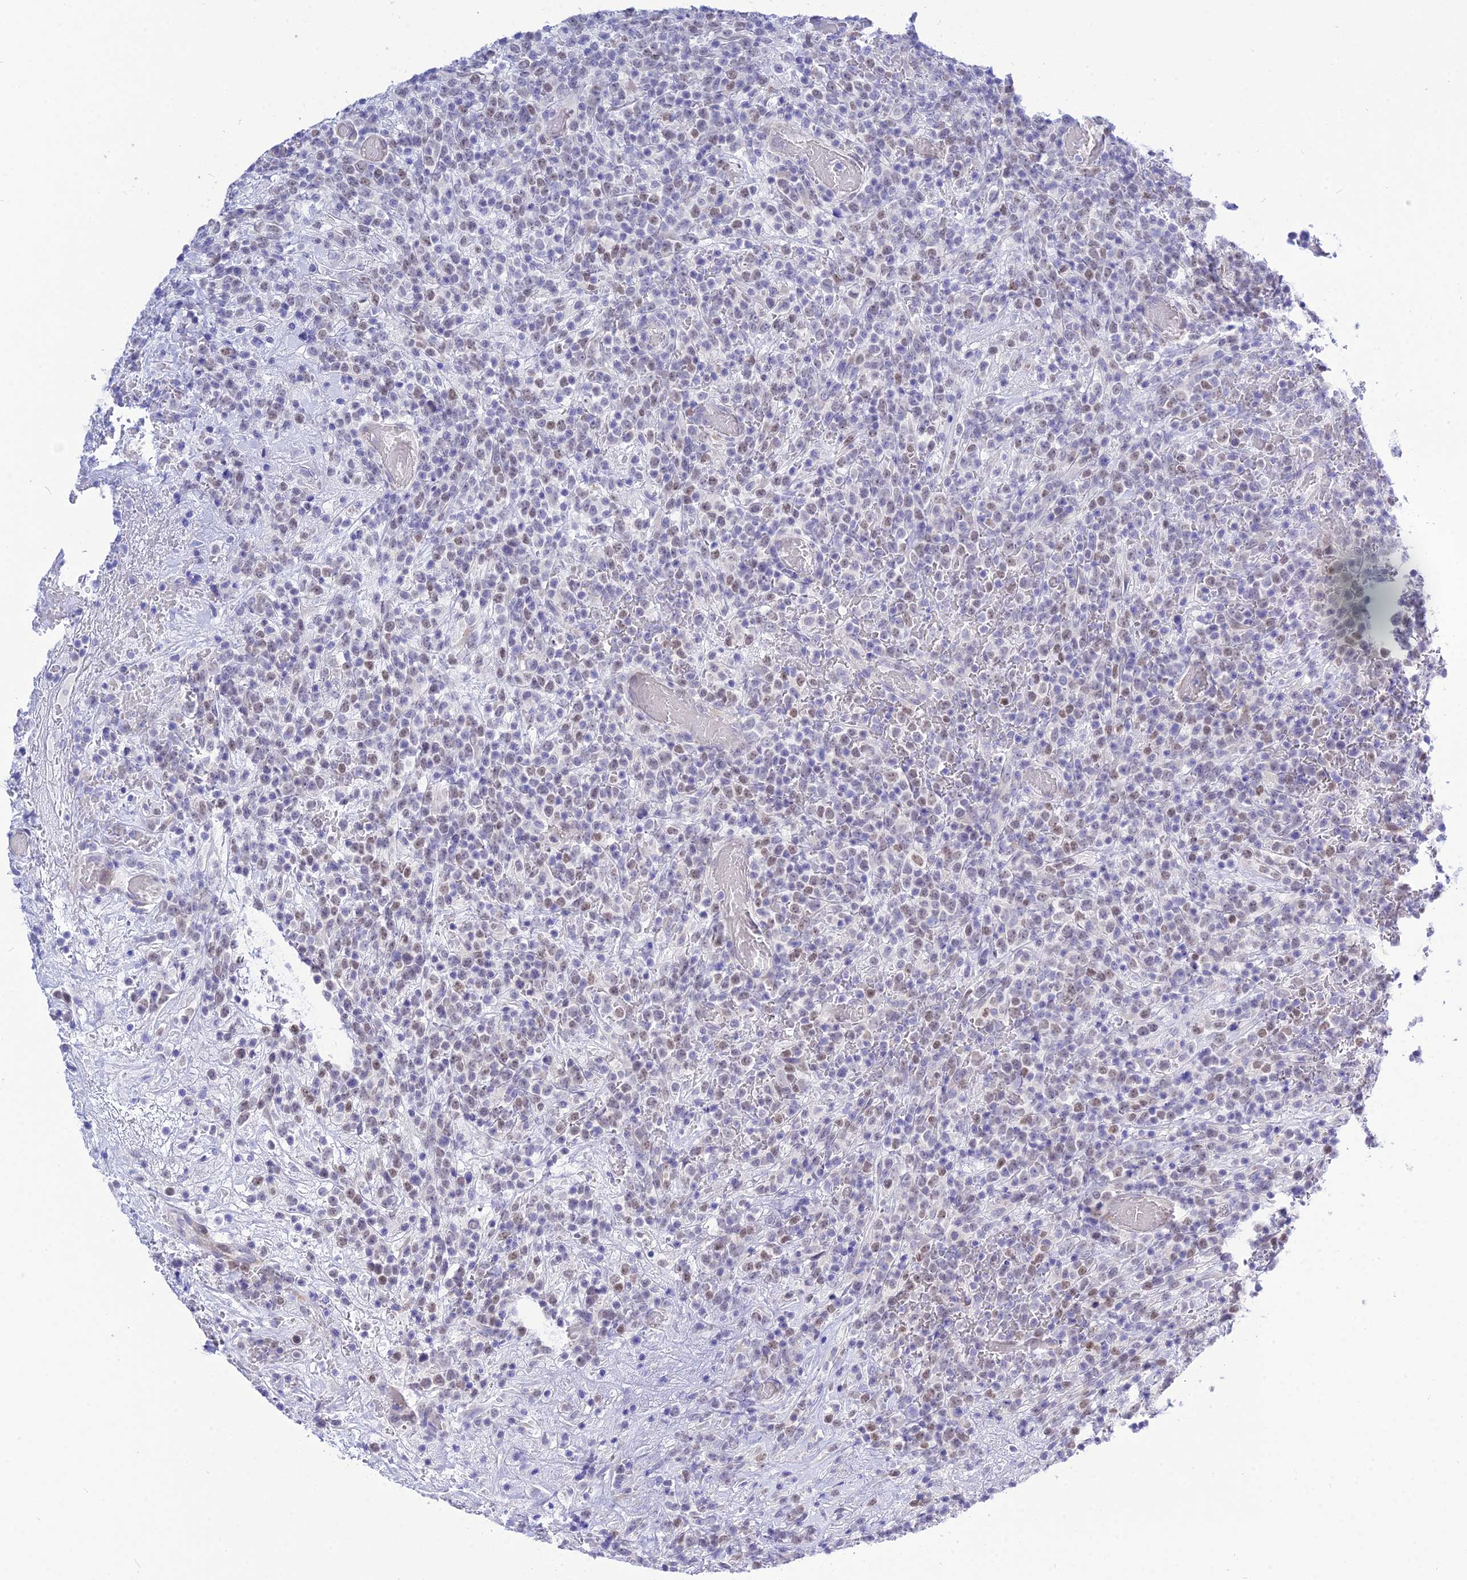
{"staining": {"intensity": "weak", "quantity": ">75%", "location": "nuclear"}, "tissue": "lymphoma", "cell_type": "Tumor cells", "image_type": "cancer", "snomed": [{"axis": "morphology", "description": "Malignant lymphoma, non-Hodgkin's type, High grade"}, {"axis": "topography", "description": "Colon"}], "caption": "IHC of lymphoma shows low levels of weak nuclear staining in approximately >75% of tumor cells.", "gene": "DEFB107A", "patient": {"sex": "female", "age": 53}}